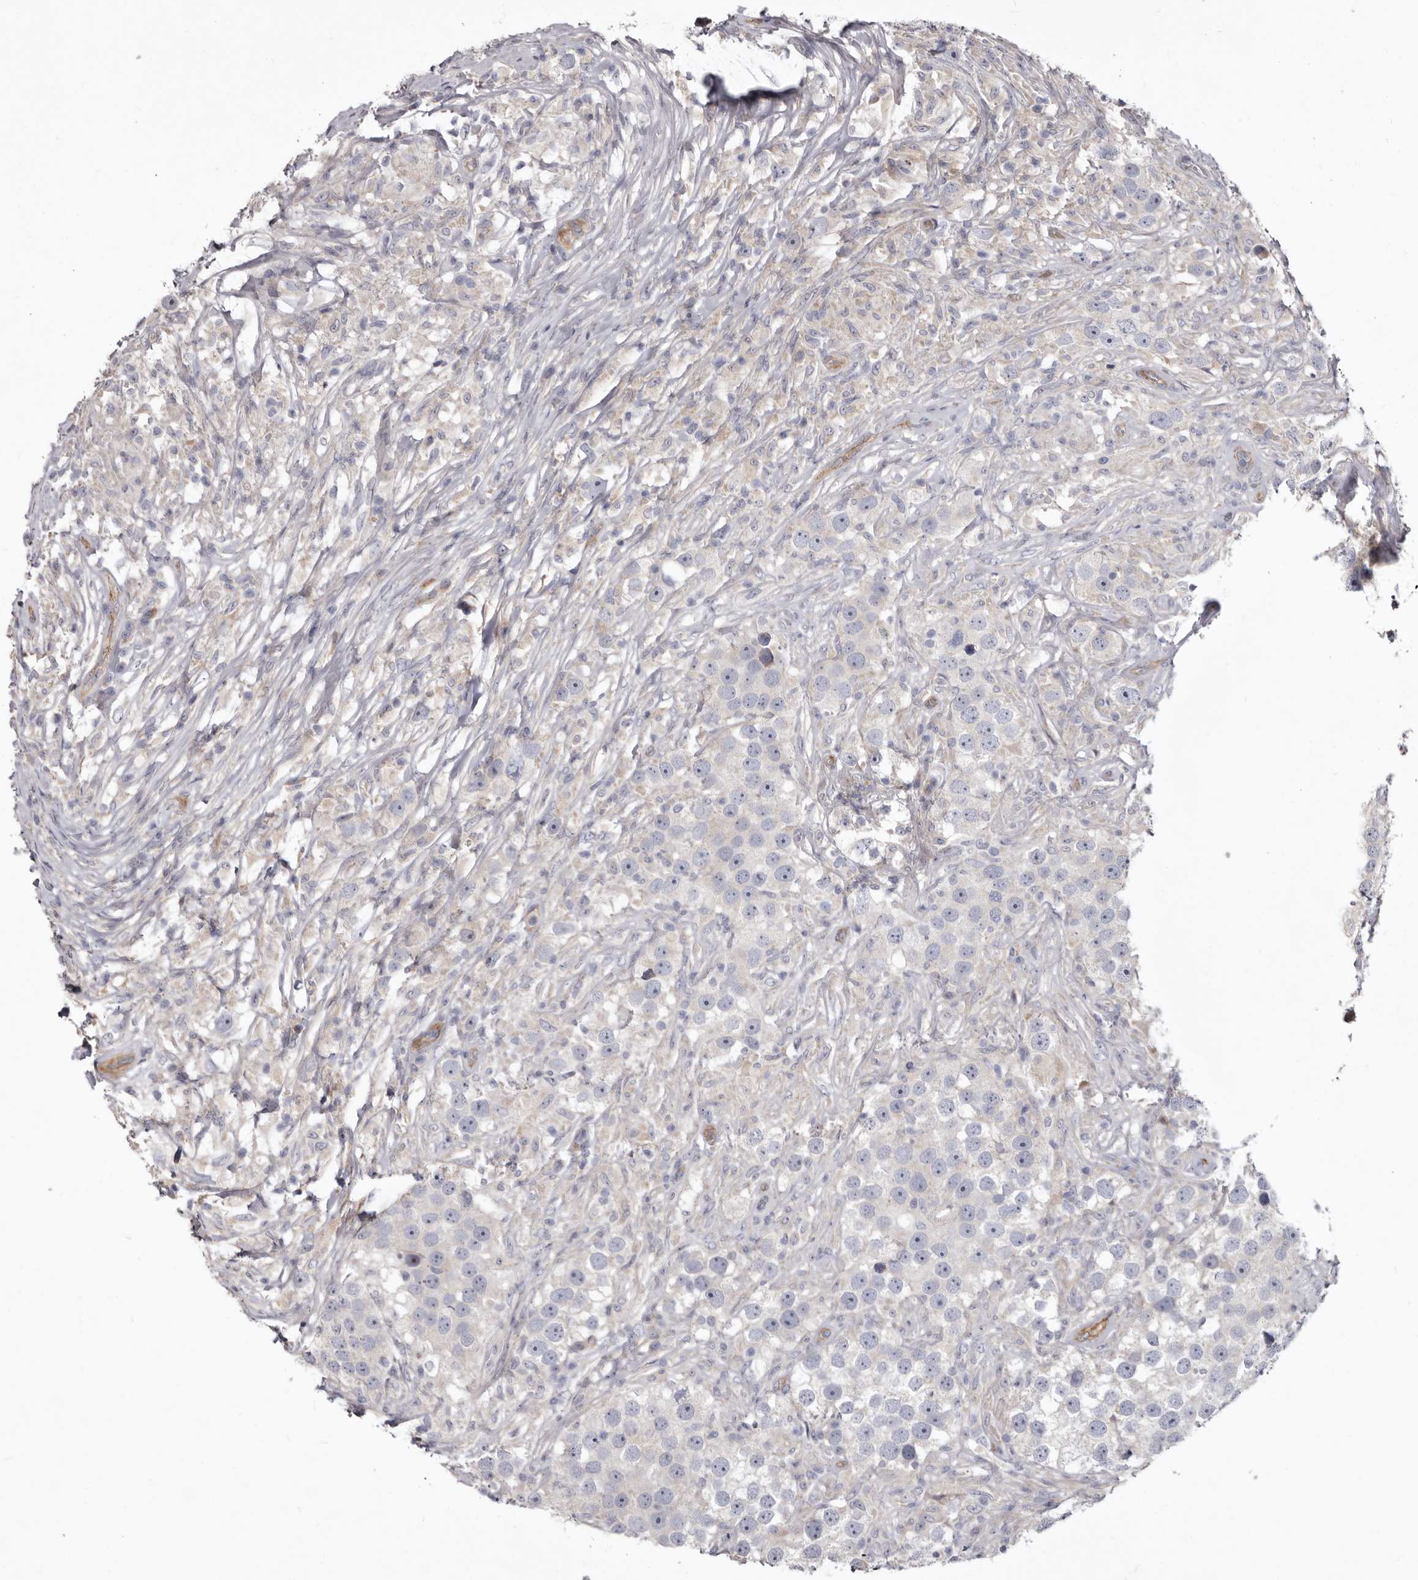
{"staining": {"intensity": "weak", "quantity": "25%-75%", "location": "cytoplasmic/membranous,nuclear"}, "tissue": "testis cancer", "cell_type": "Tumor cells", "image_type": "cancer", "snomed": [{"axis": "morphology", "description": "Seminoma, NOS"}, {"axis": "topography", "description": "Testis"}], "caption": "Testis seminoma was stained to show a protein in brown. There is low levels of weak cytoplasmic/membranous and nuclear staining in approximately 25%-75% of tumor cells.", "gene": "FMO2", "patient": {"sex": "male", "age": 49}}